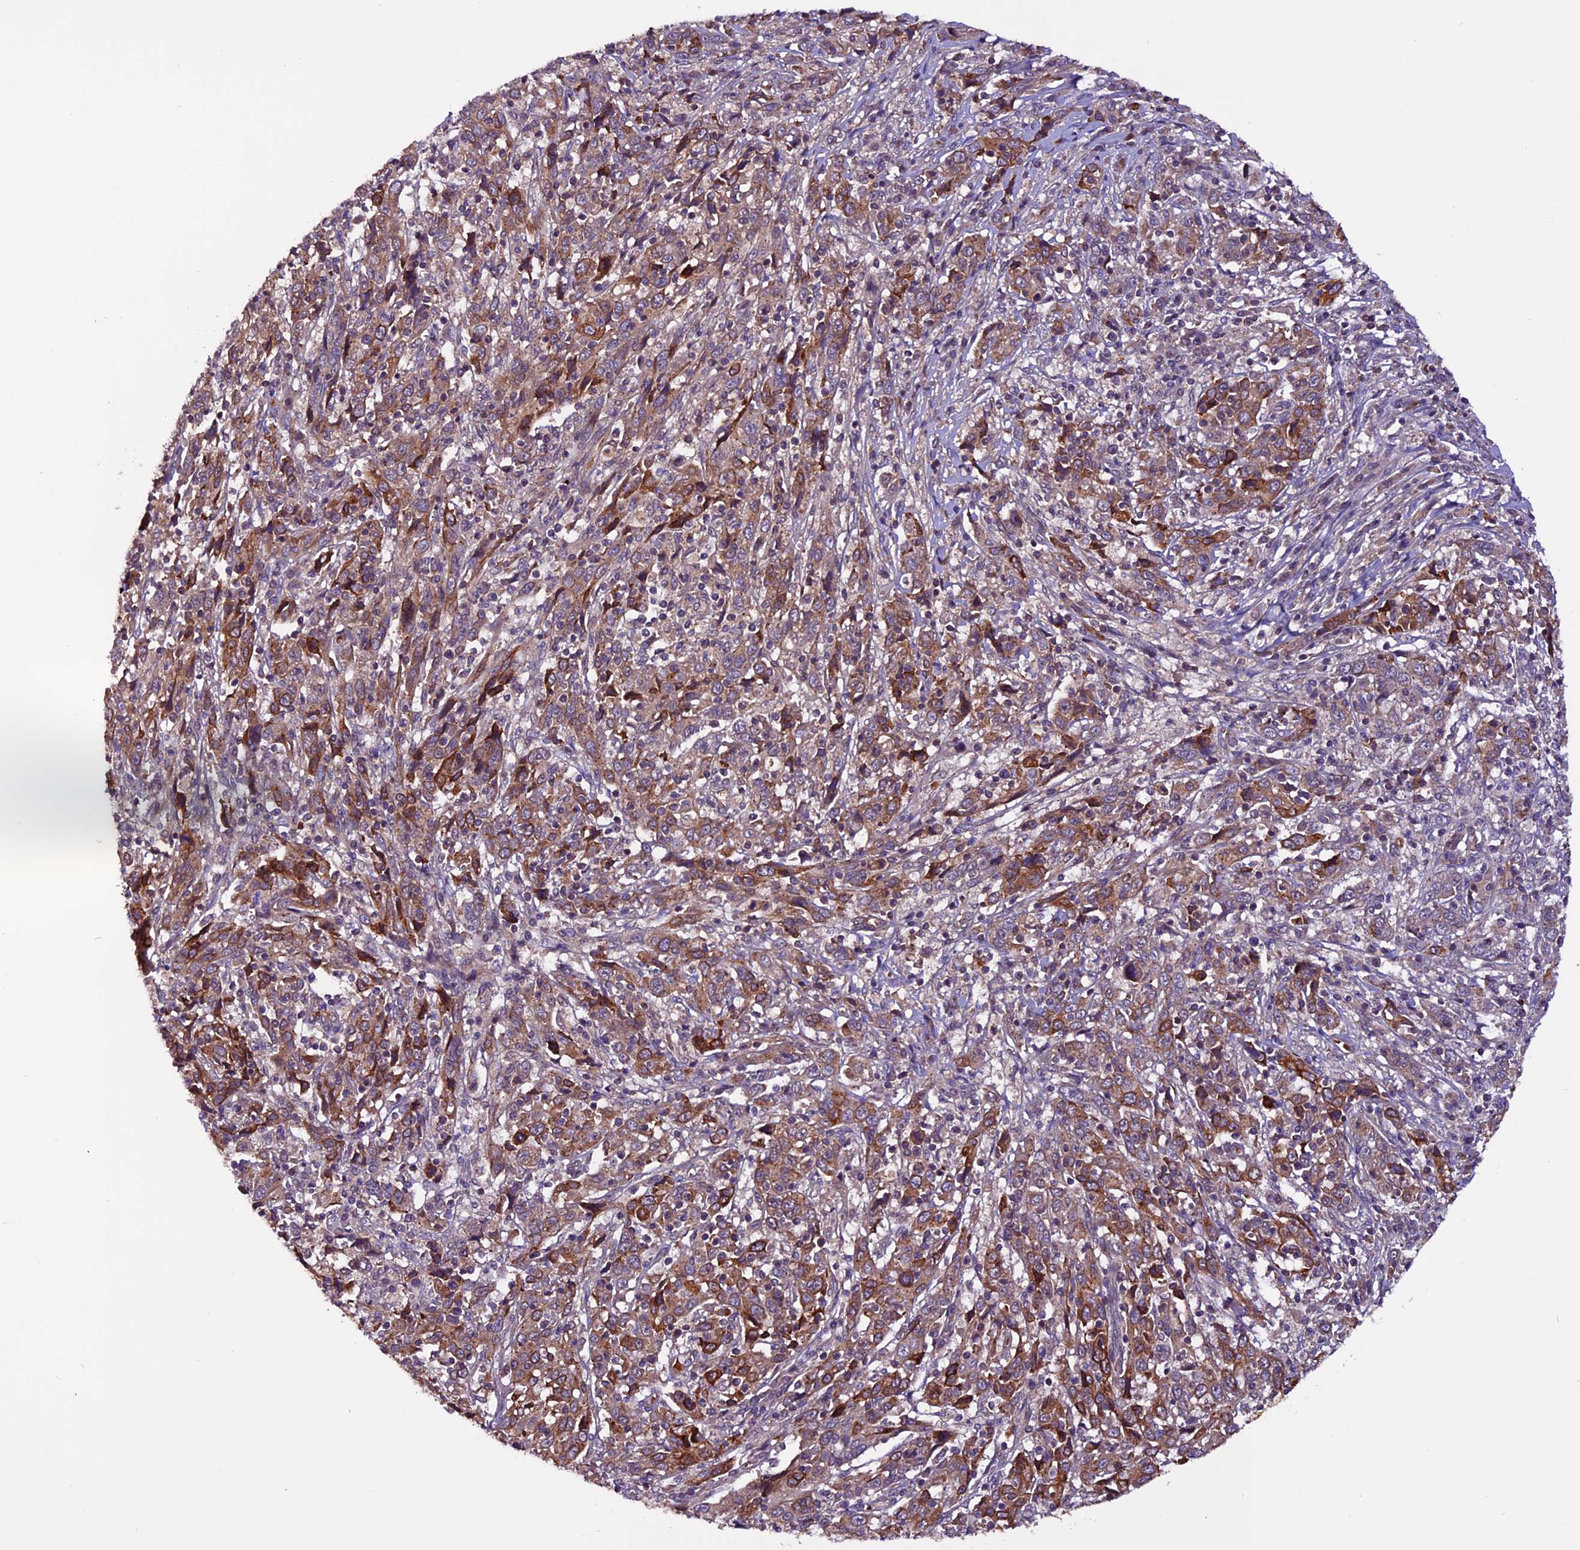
{"staining": {"intensity": "strong", "quantity": "25%-75%", "location": "cytoplasmic/membranous"}, "tissue": "cervical cancer", "cell_type": "Tumor cells", "image_type": "cancer", "snomed": [{"axis": "morphology", "description": "Squamous cell carcinoma, NOS"}, {"axis": "topography", "description": "Cervix"}], "caption": "Protein expression analysis of human squamous cell carcinoma (cervical) reveals strong cytoplasmic/membranous positivity in about 25%-75% of tumor cells.", "gene": "RINL", "patient": {"sex": "female", "age": 46}}